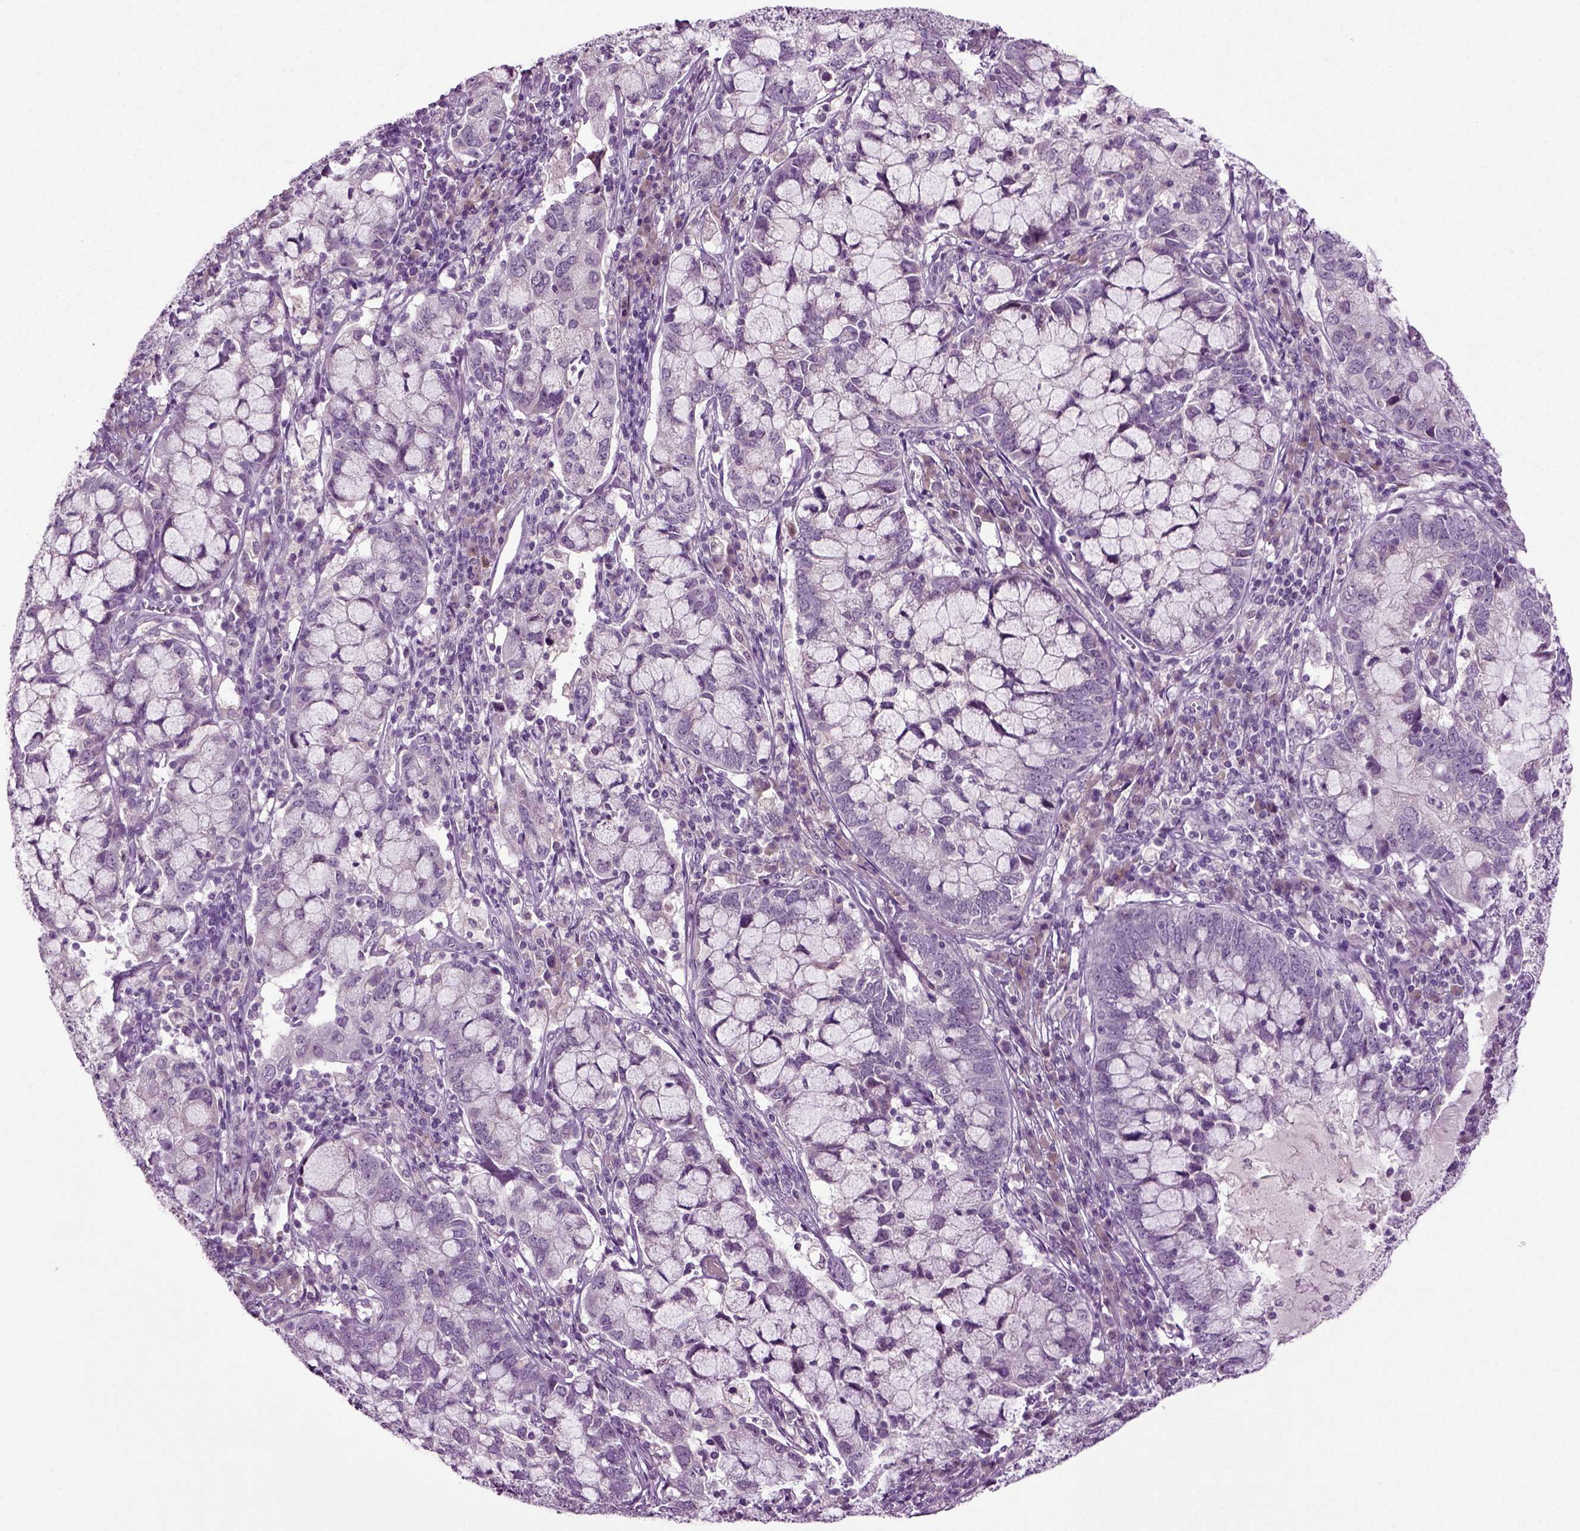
{"staining": {"intensity": "negative", "quantity": "none", "location": "none"}, "tissue": "cervical cancer", "cell_type": "Tumor cells", "image_type": "cancer", "snomed": [{"axis": "morphology", "description": "Adenocarcinoma, NOS"}, {"axis": "topography", "description": "Cervix"}], "caption": "IHC of human cervical cancer (adenocarcinoma) shows no expression in tumor cells.", "gene": "SPATA17", "patient": {"sex": "female", "age": 40}}